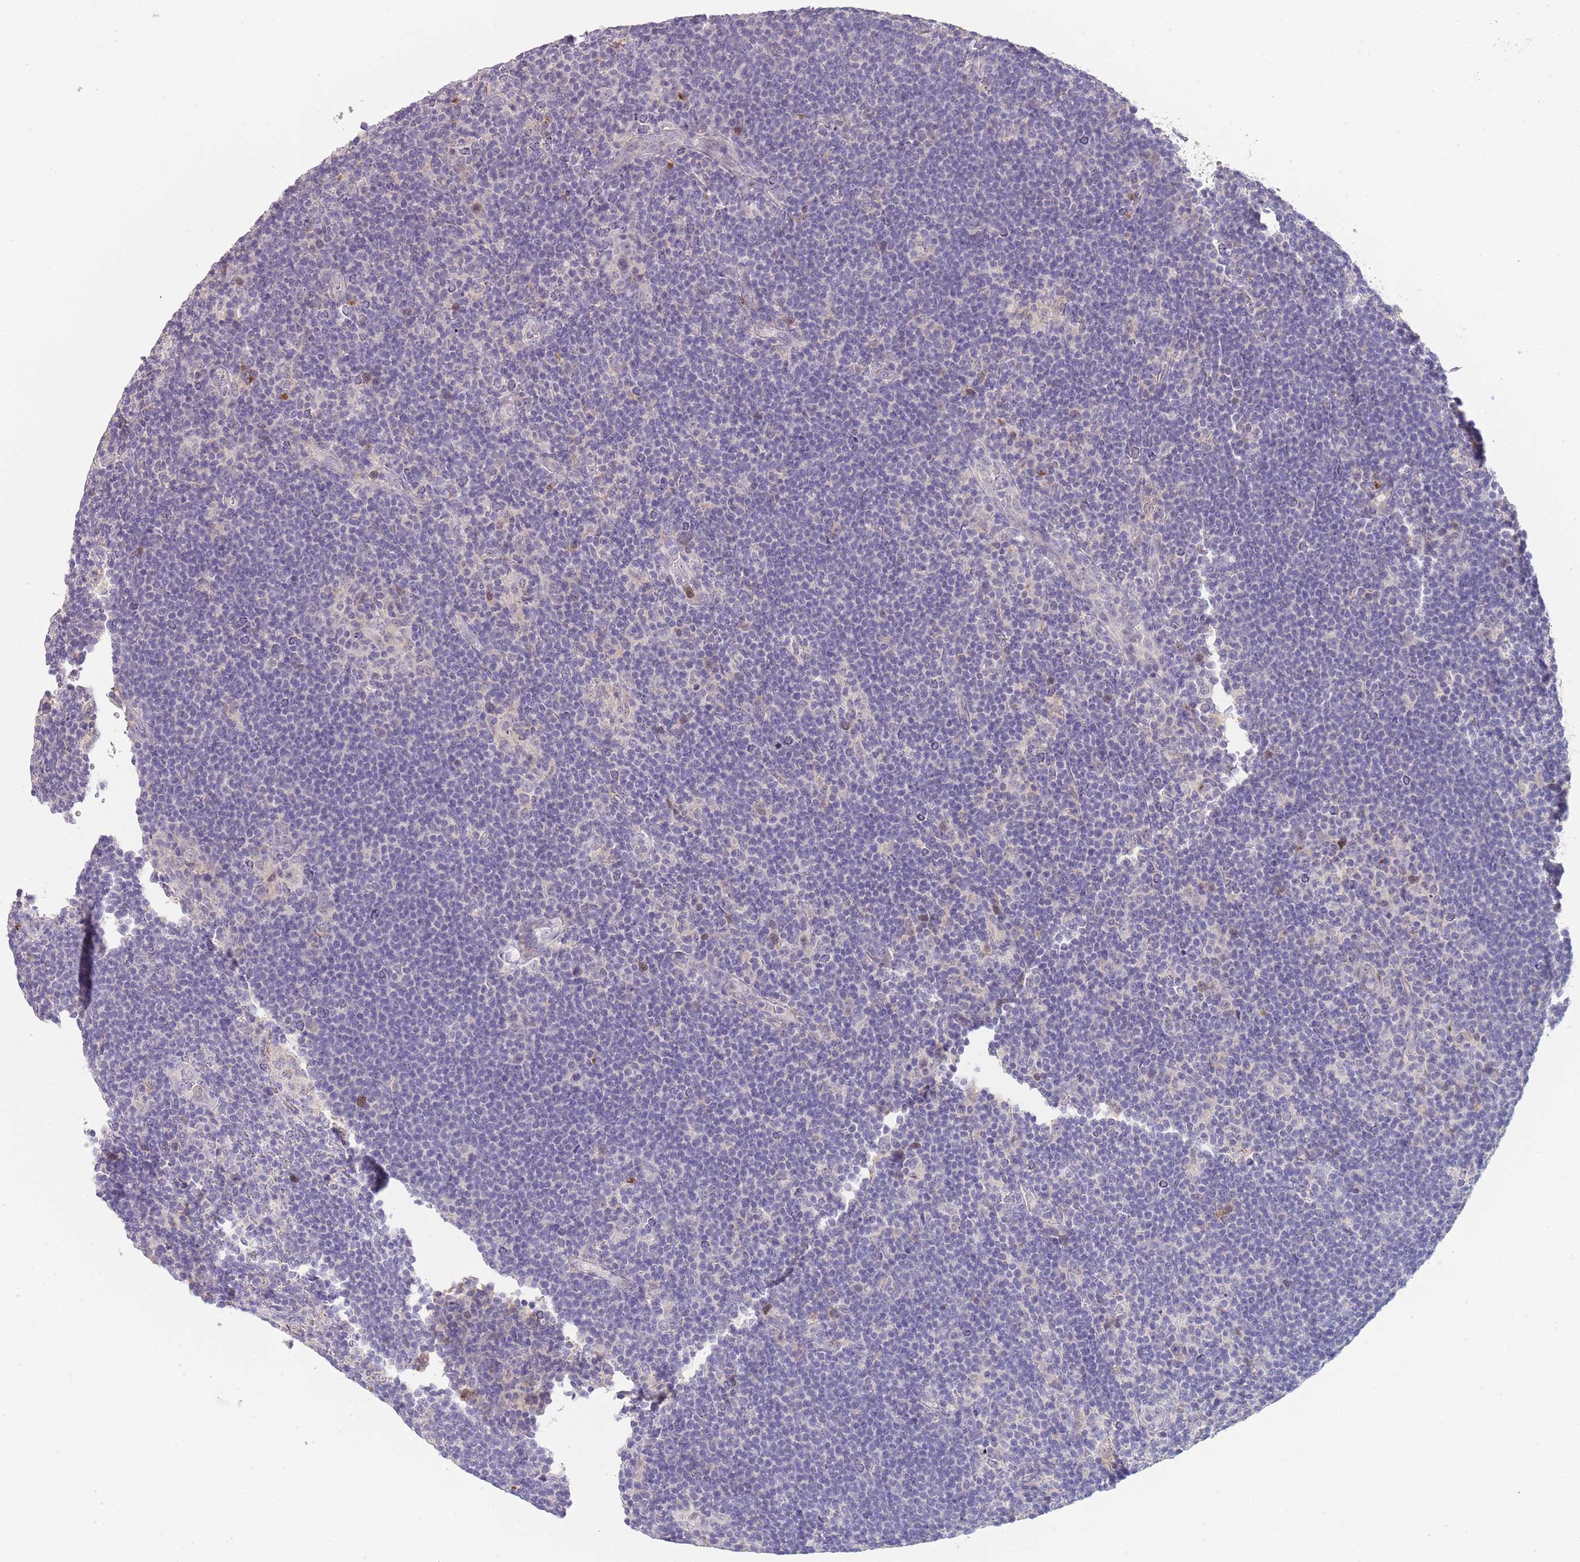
{"staining": {"intensity": "negative", "quantity": "none", "location": "none"}, "tissue": "lymphoma", "cell_type": "Tumor cells", "image_type": "cancer", "snomed": [{"axis": "morphology", "description": "Hodgkin's disease, NOS"}, {"axis": "topography", "description": "Lymph node"}], "caption": "DAB (3,3'-diaminobenzidine) immunohistochemical staining of human lymphoma demonstrates no significant staining in tumor cells. The staining is performed using DAB brown chromogen with nuclei counter-stained in using hematoxylin.", "gene": "PIMREG", "patient": {"sex": "female", "age": 57}}